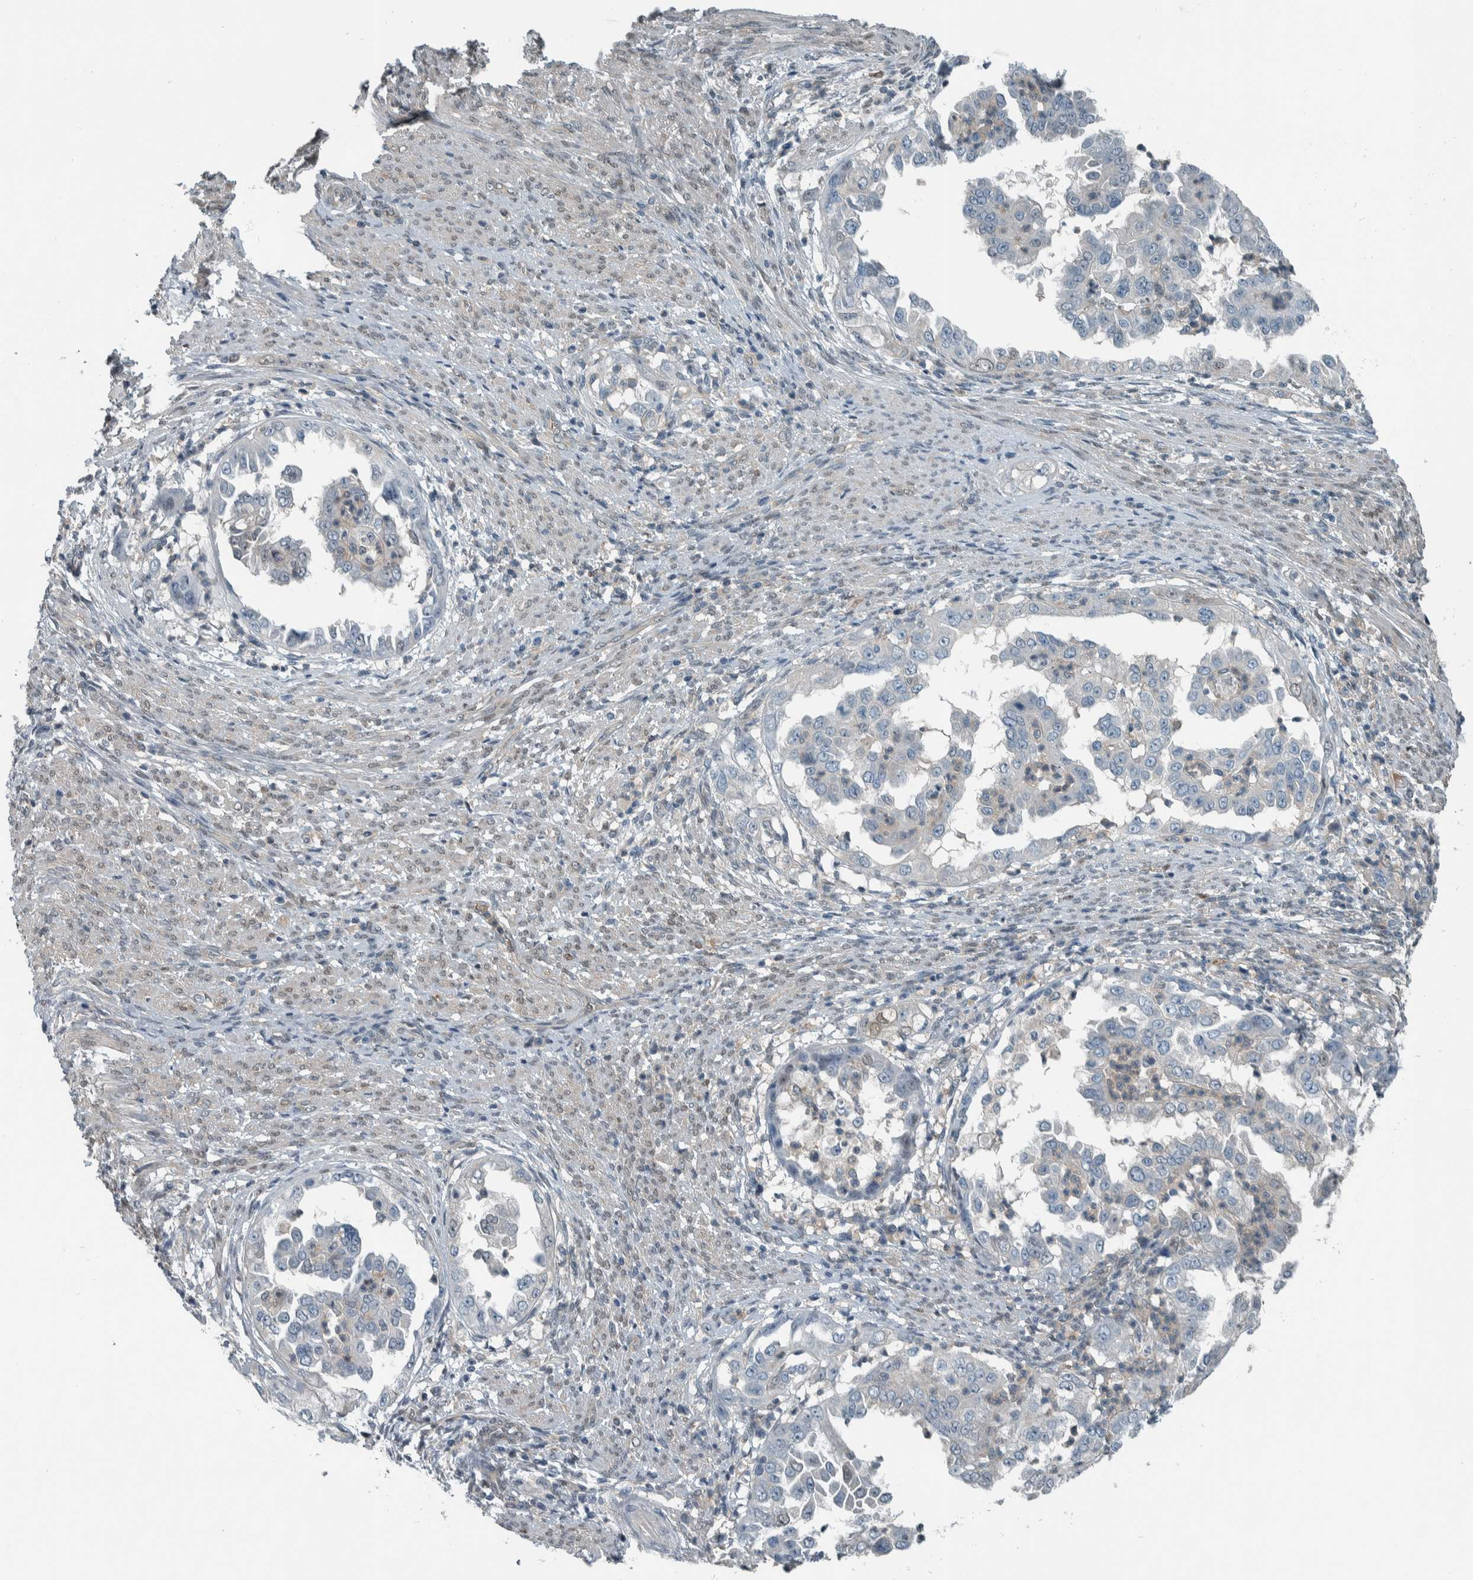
{"staining": {"intensity": "negative", "quantity": "none", "location": "none"}, "tissue": "endometrial cancer", "cell_type": "Tumor cells", "image_type": "cancer", "snomed": [{"axis": "morphology", "description": "Adenocarcinoma, NOS"}, {"axis": "topography", "description": "Endometrium"}], "caption": "Immunohistochemistry (IHC) micrograph of neoplastic tissue: endometrial adenocarcinoma stained with DAB reveals no significant protein positivity in tumor cells. (DAB (3,3'-diaminobenzidine) IHC with hematoxylin counter stain).", "gene": "ALAD", "patient": {"sex": "female", "age": 85}}